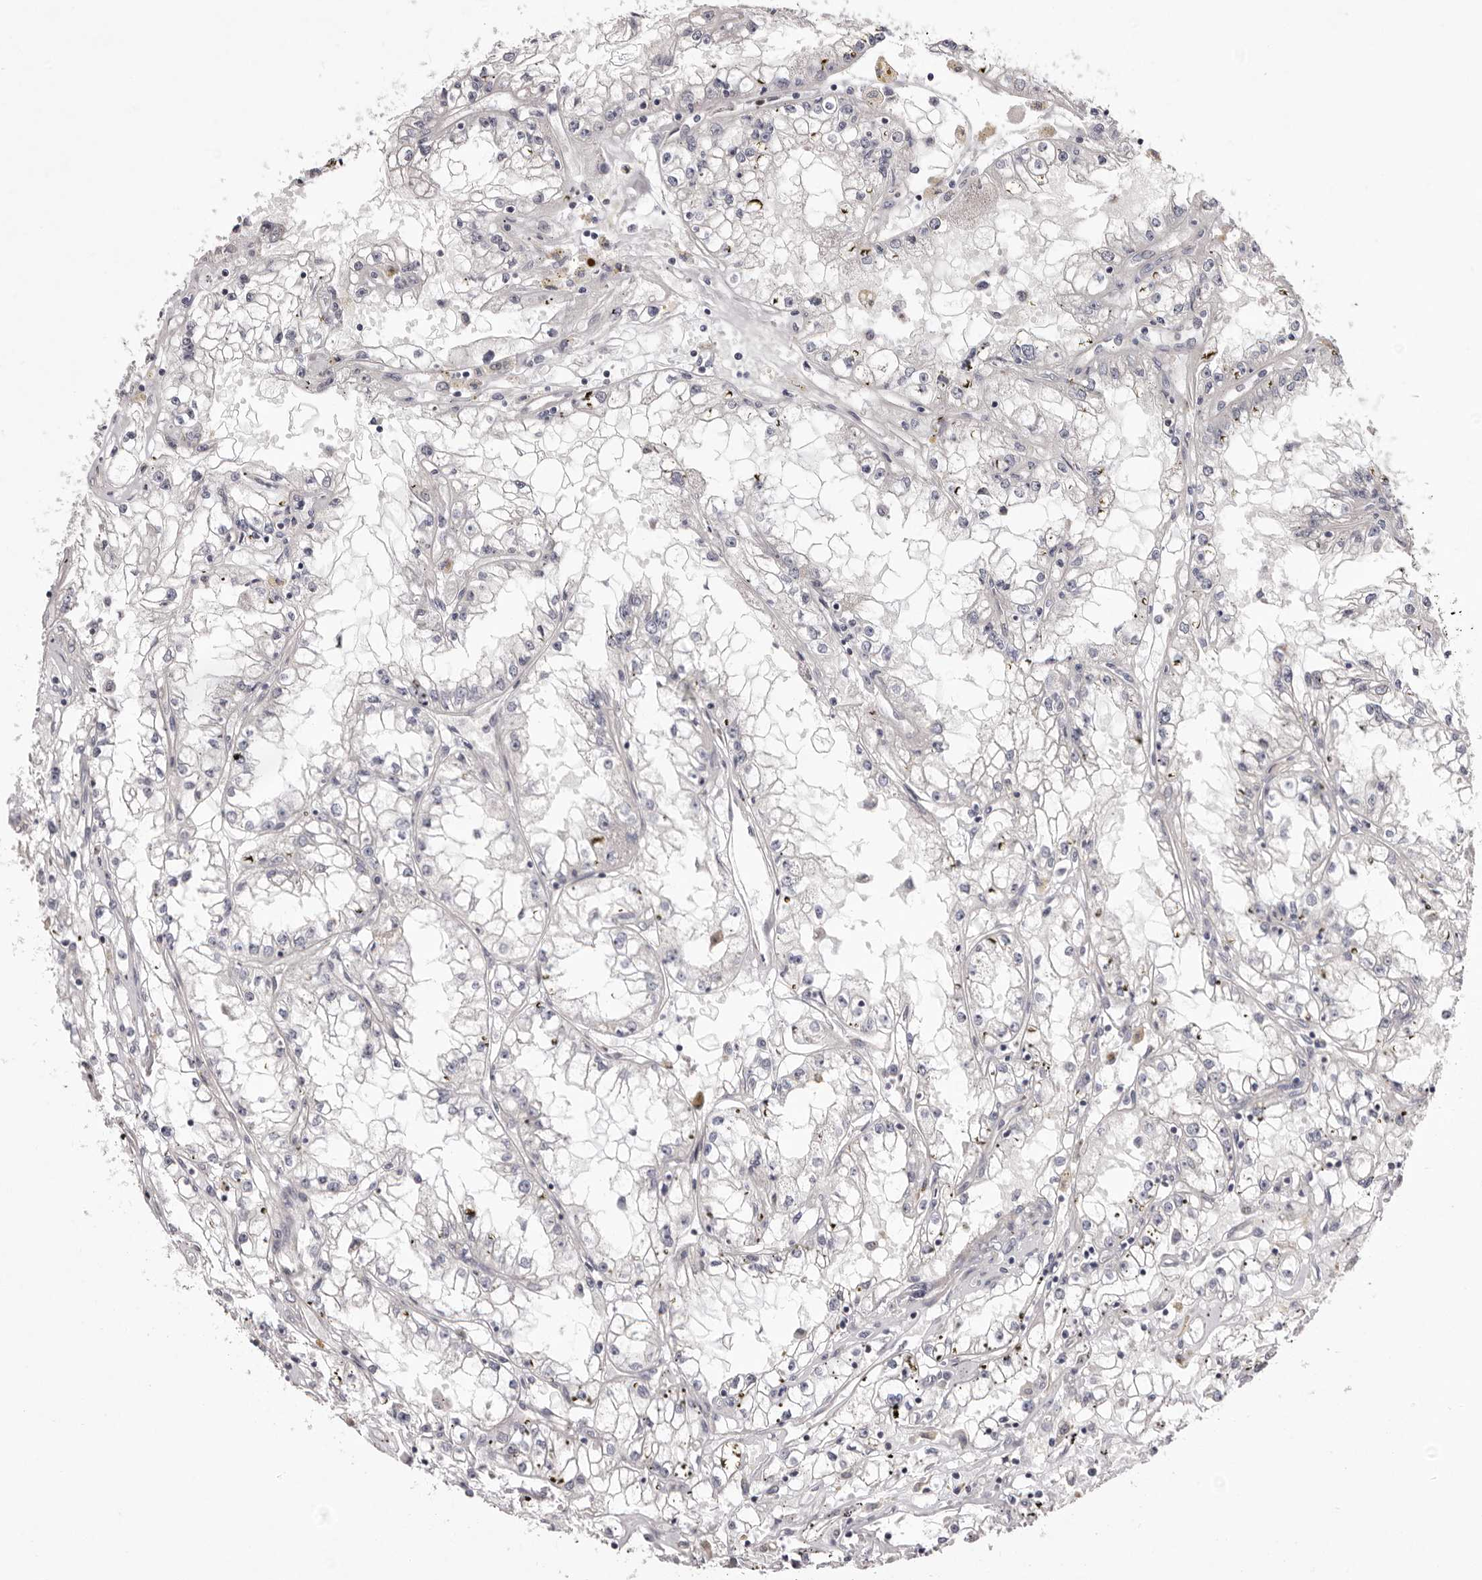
{"staining": {"intensity": "negative", "quantity": "none", "location": "none"}, "tissue": "renal cancer", "cell_type": "Tumor cells", "image_type": "cancer", "snomed": [{"axis": "morphology", "description": "Adenocarcinoma, NOS"}, {"axis": "topography", "description": "Kidney"}], "caption": "This histopathology image is of renal cancer (adenocarcinoma) stained with IHC to label a protein in brown with the nuclei are counter-stained blue. There is no expression in tumor cells. The staining is performed using DAB brown chromogen with nuclei counter-stained in using hematoxylin.", "gene": "GLRX3", "patient": {"sex": "male", "age": 56}}